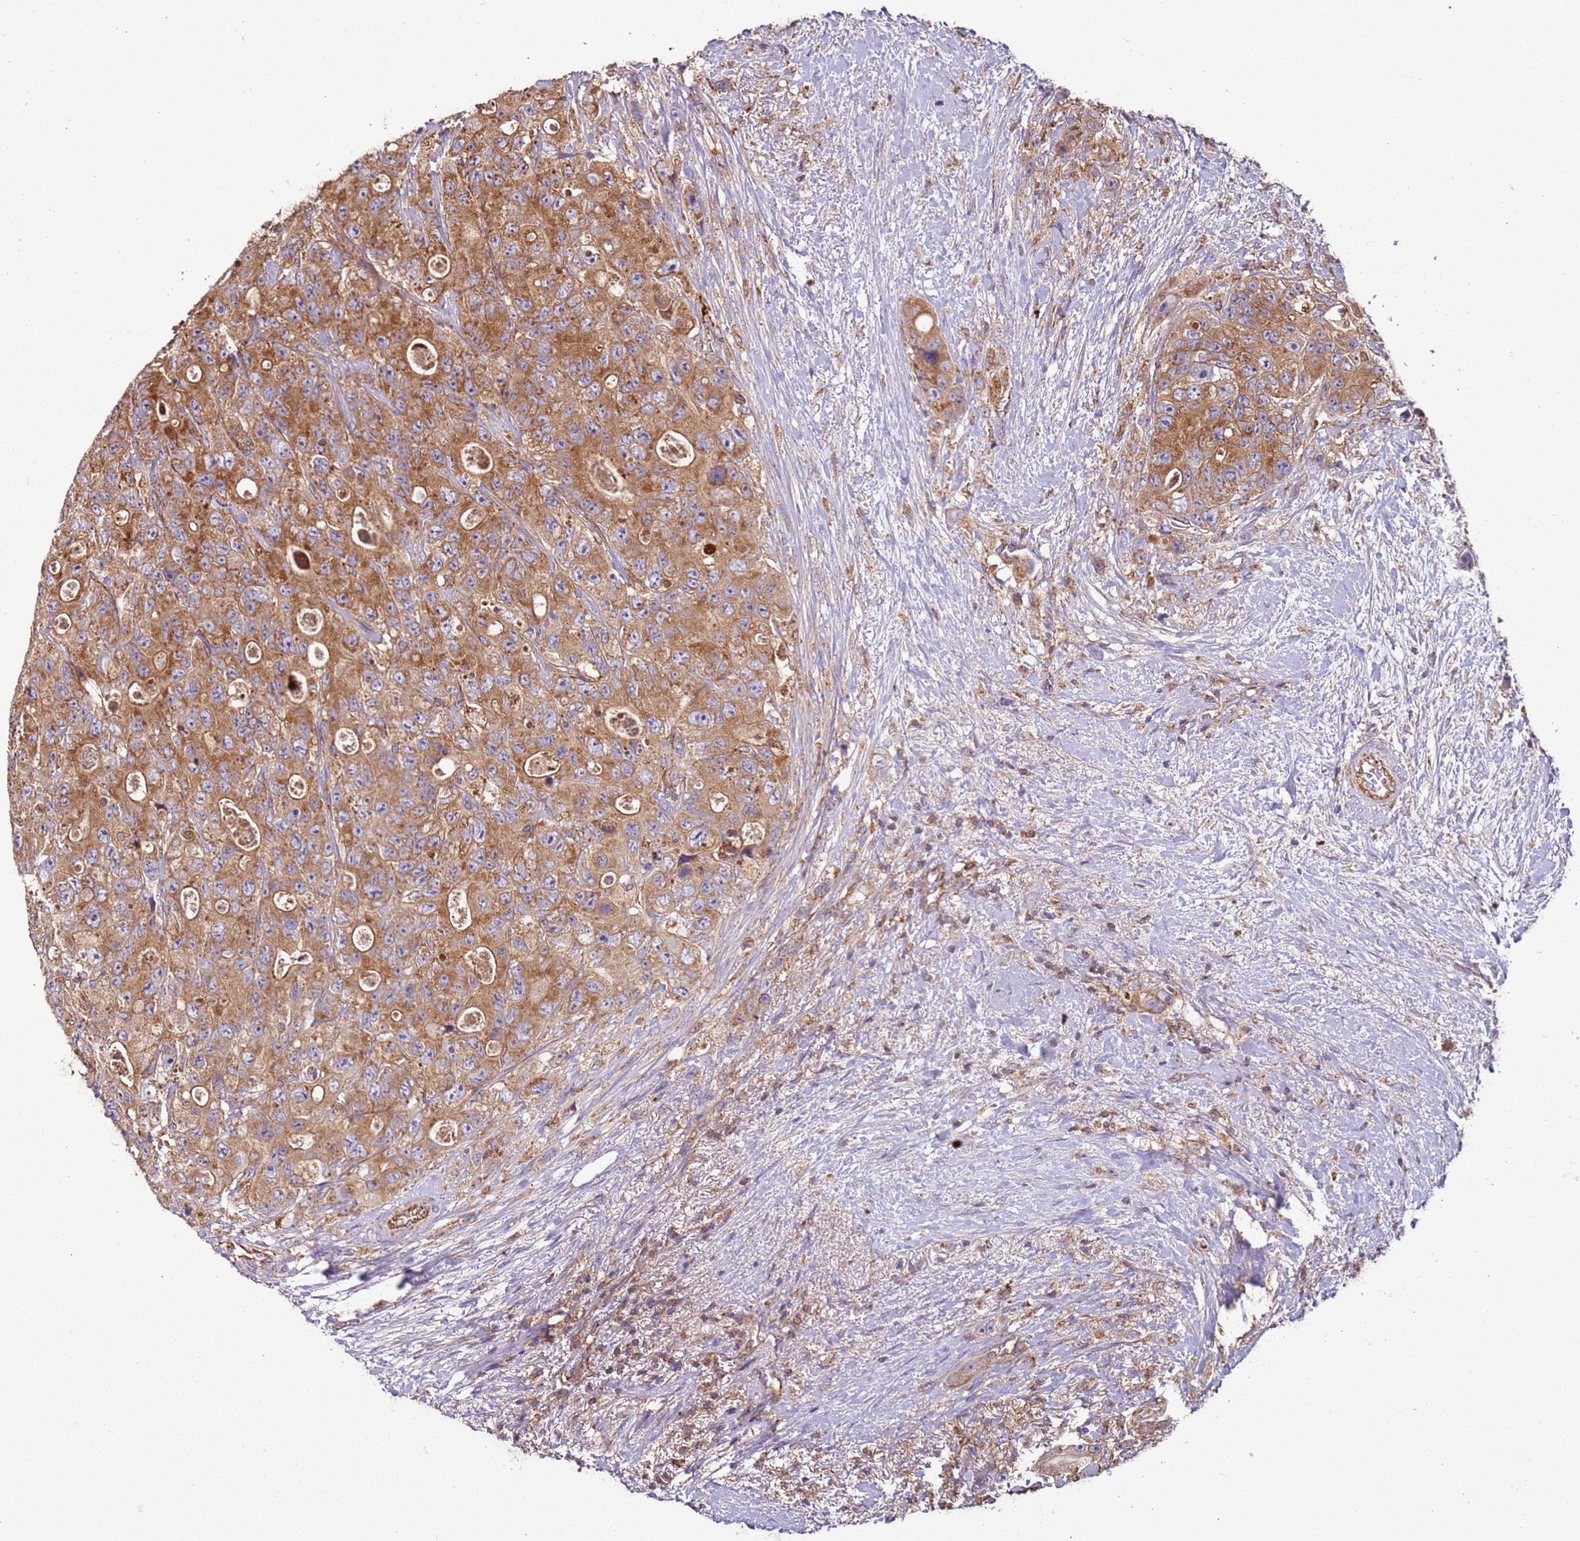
{"staining": {"intensity": "moderate", "quantity": ">75%", "location": "cytoplasmic/membranous"}, "tissue": "colorectal cancer", "cell_type": "Tumor cells", "image_type": "cancer", "snomed": [{"axis": "morphology", "description": "Adenocarcinoma, NOS"}, {"axis": "topography", "description": "Colon"}], "caption": "Colorectal cancer (adenocarcinoma) stained for a protein (brown) exhibits moderate cytoplasmic/membranous positive positivity in about >75% of tumor cells.", "gene": "RMND5A", "patient": {"sex": "female", "age": 46}}